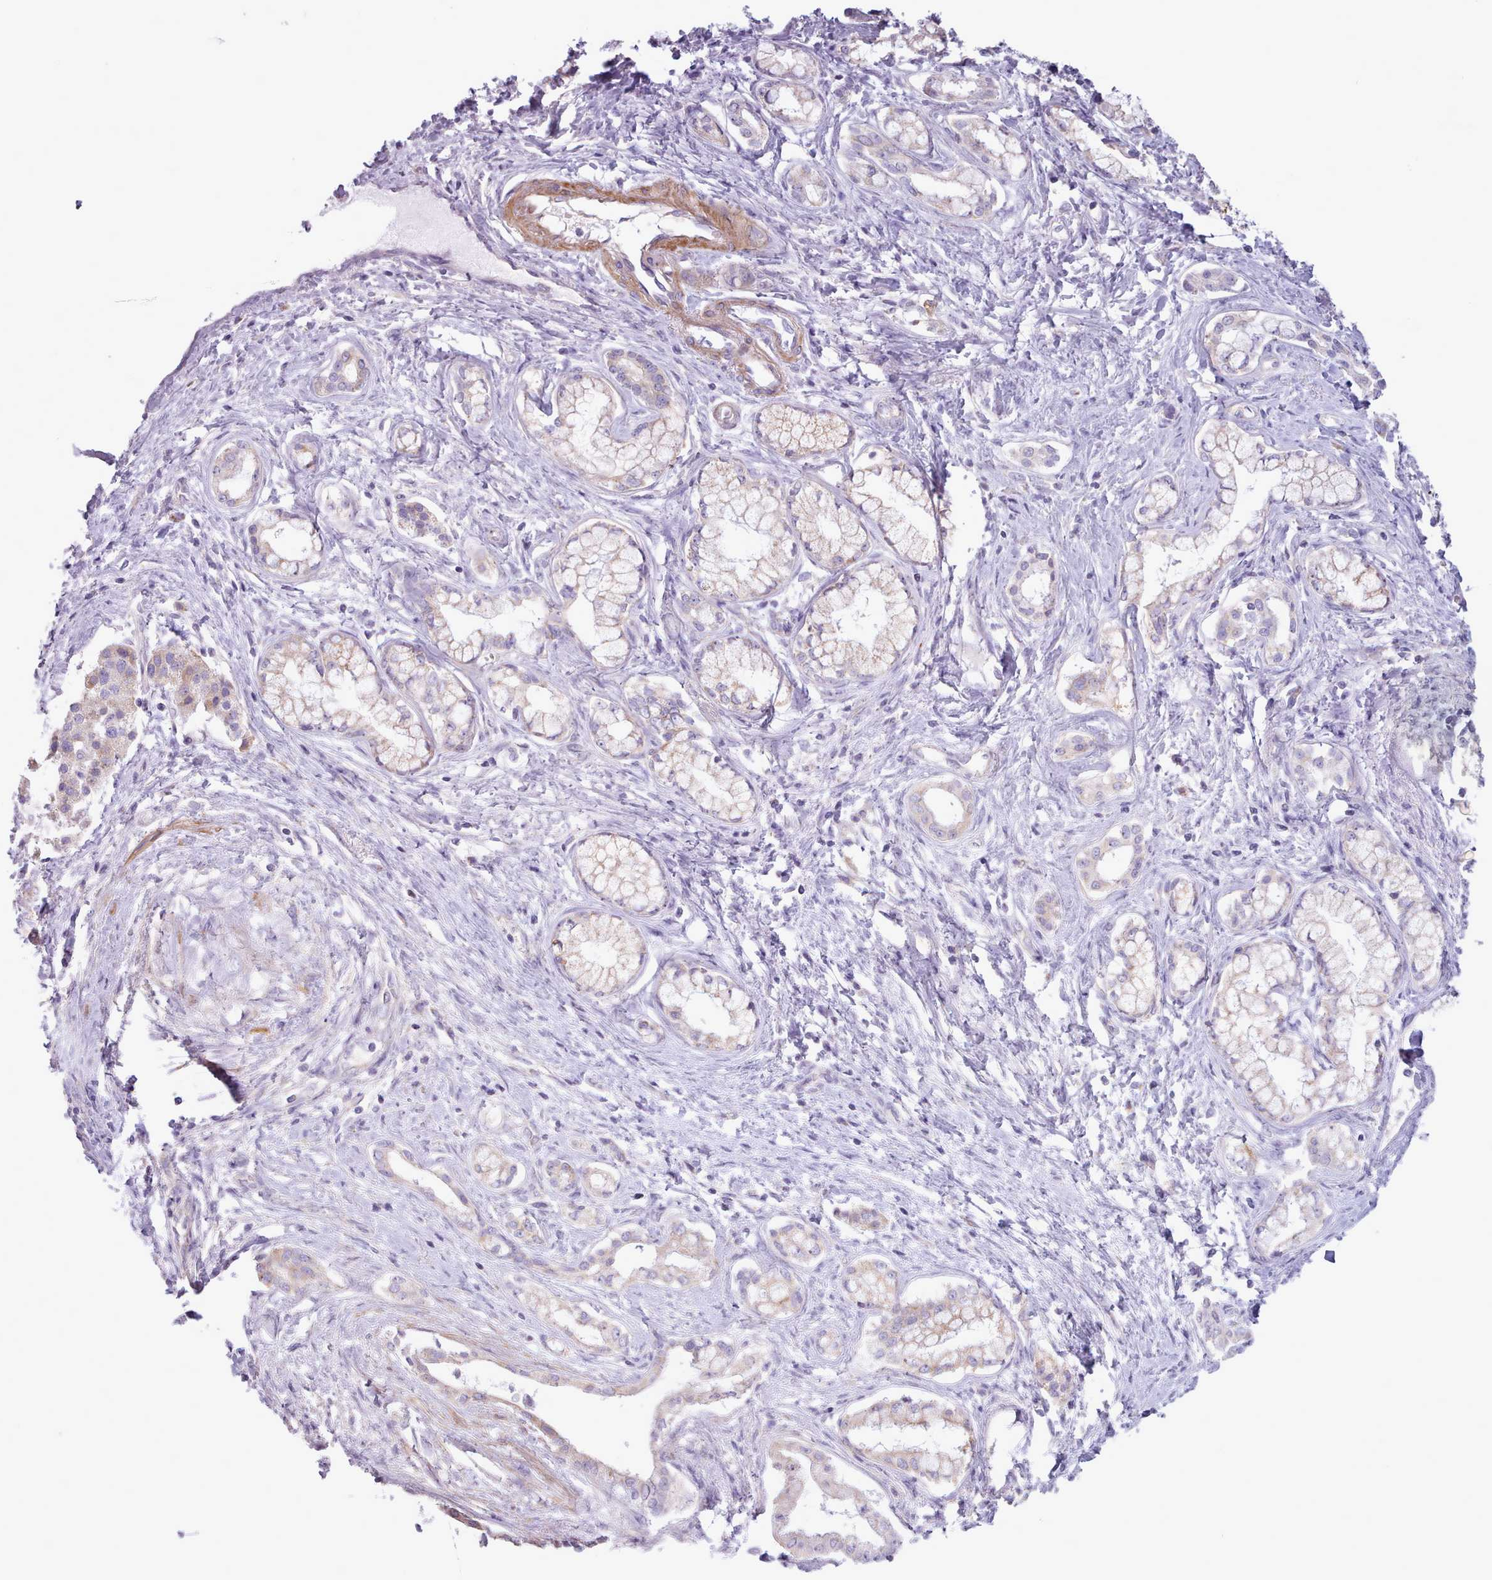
{"staining": {"intensity": "moderate", "quantity": "<25%", "location": "cytoplasmic/membranous"}, "tissue": "pancreatic cancer", "cell_type": "Tumor cells", "image_type": "cancer", "snomed": [{"axis": "morphology", "description": "Adenocarcinoma, NOS"}, {"axis": "topography", "description": "Pancreas"}], "caption": "A photomicrograph of adenocarcinoma (pancreatic) stained for a protein demonstrates moderate cytoplasmic/membranous brown staining in tumor cells.", "gene": "AVL9", "patient": {"sex": "male", "age": 70}}